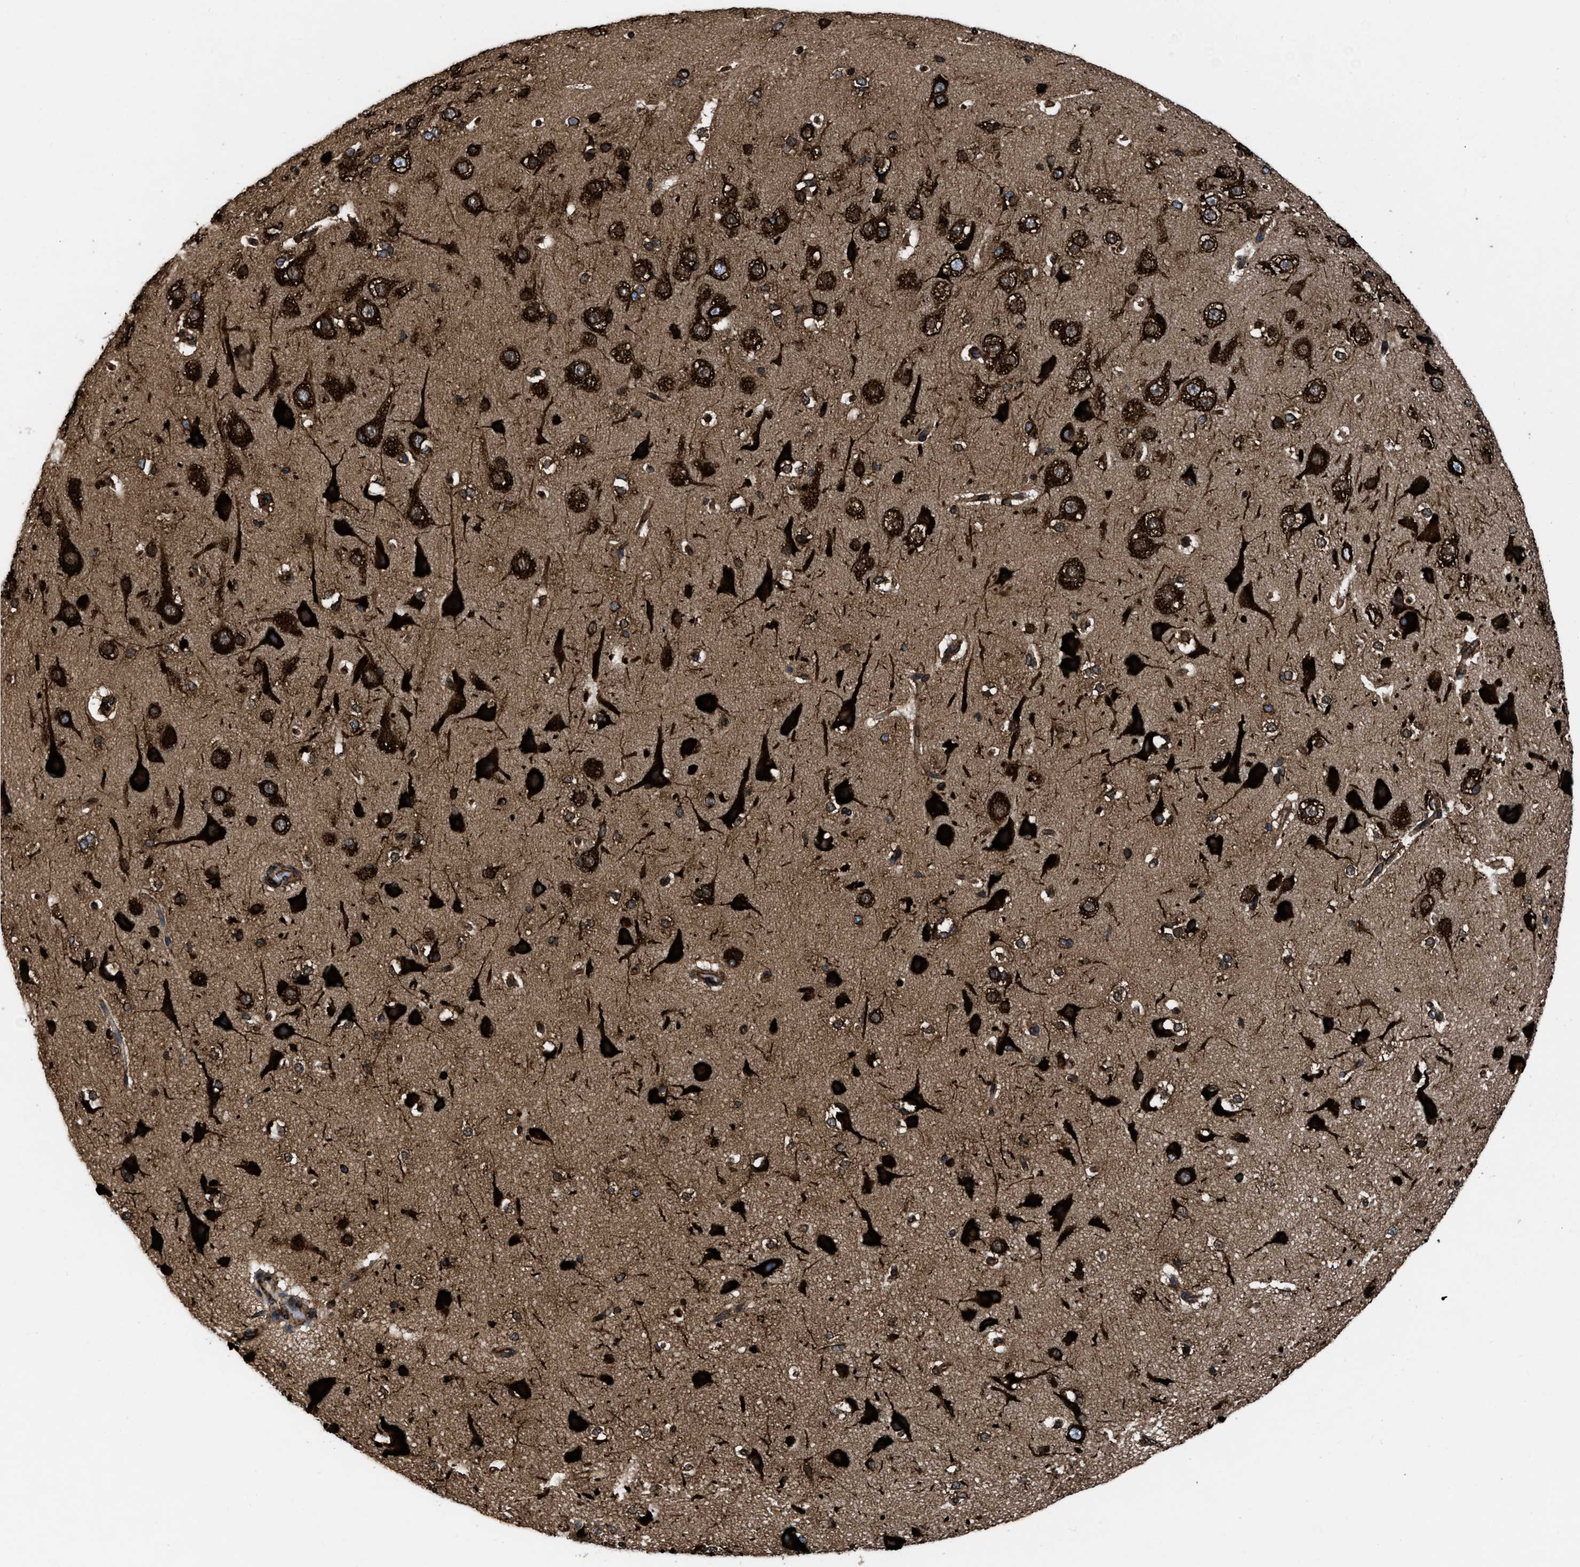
{"staining": {"intensity": "strong", "quantity": ">75%", "location": "cytoplasmic/membranous"}, "tissue": "cerebral cortex", "cell_type": "Endothelial cells", "image_type": "normal", "snomed": [{"axis": "morphology", "description": "Normal tissue, NOS"}, {"axis": "morphology", "description": "Developmental malformation"}, {"axis": "topography", "description": "Cerebral cortex"}], "caption": "Immunohistochemical staining of unremarkable human cerebral cortex shows strong cytoplasmic/membranous protein staining in about >75% of endothelial cells.", "gene": "CAPRIN1", "patient": {"sex": "female", "age": 30}}